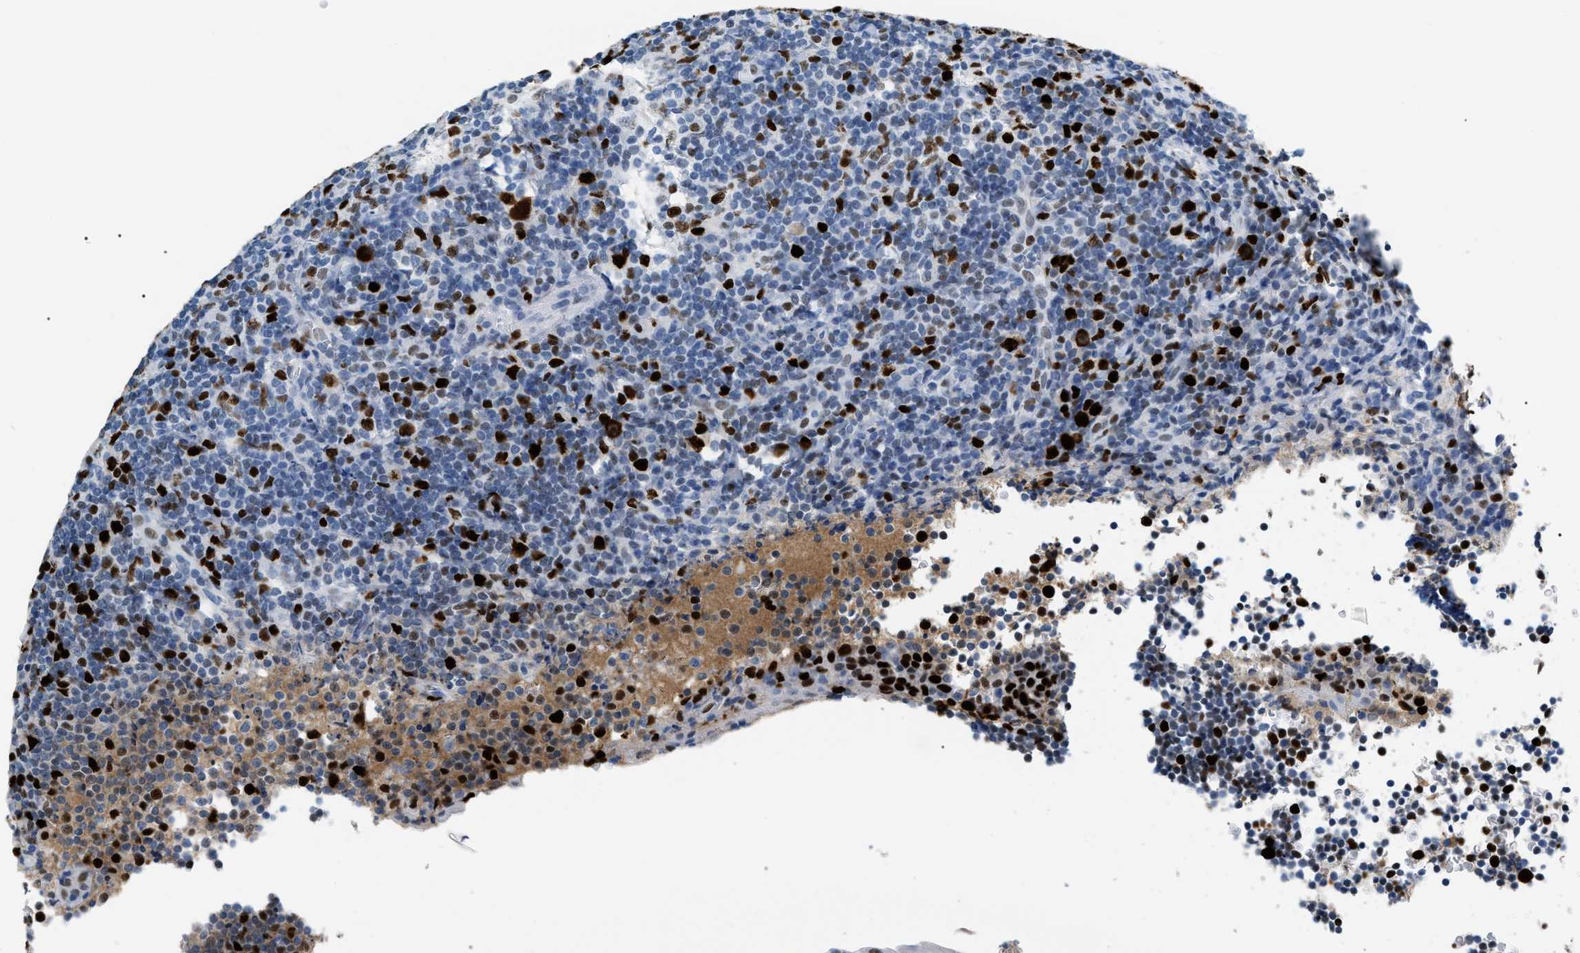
{"staining": {"intensity": "strong", "quantity": ">75%", "location": "nuclear"}, "tissue": "tonsil", "cell_type": "Germinal center cells", "image_type": "normal", "snomed": [{"axis": "morphology", "description": "Normal tissue, NOS"}, {"axis": "topography", "description": "Tonsil"}], "caption": "Germinal center cells display high levels of strong nuclear expression in about >75% of cells in normal human tonsil.", "gene": "MCM7", "patient": {"sex": "male", "age": 37}}